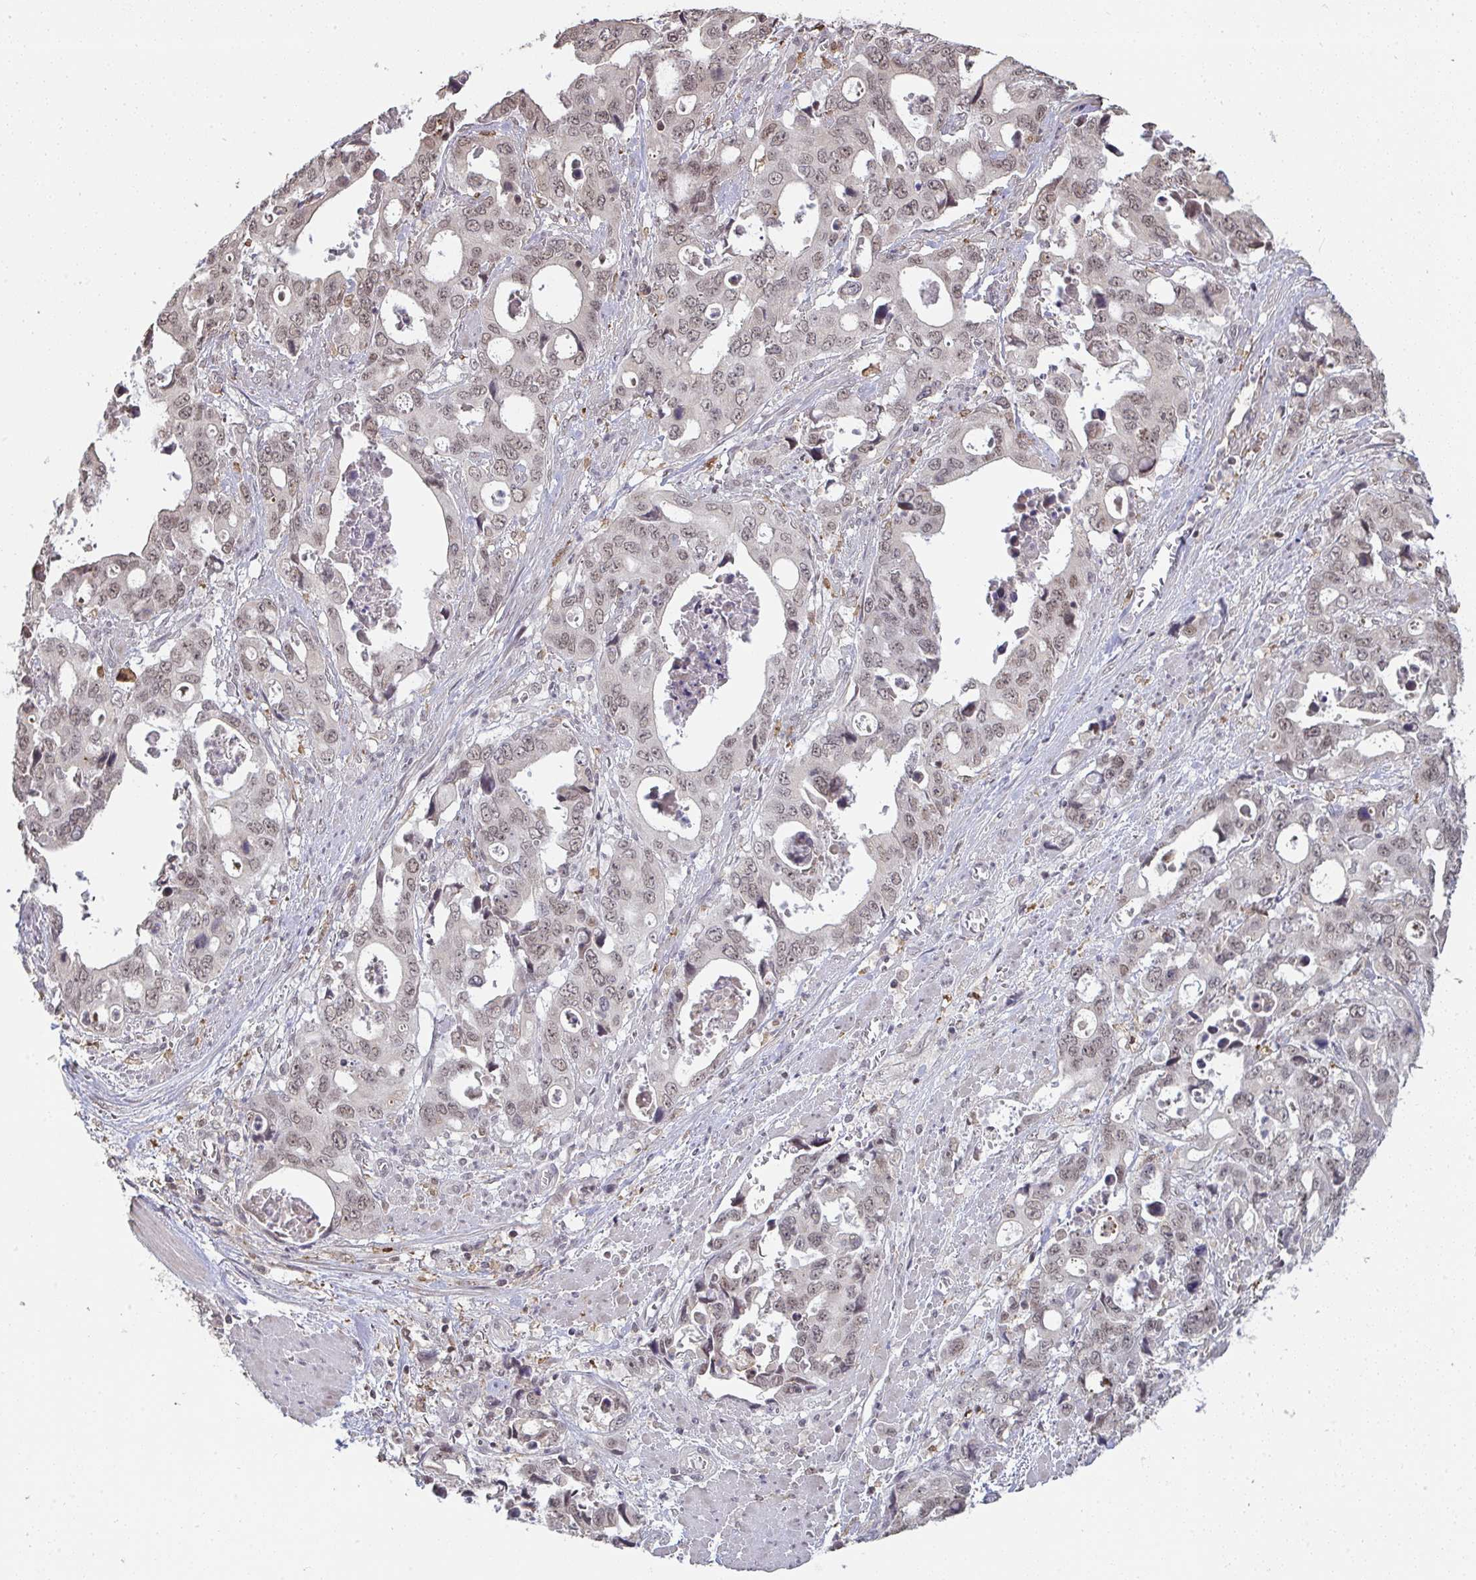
{"staining": {"intensity": "weak", "quantity": ">75%", "location": "nuclear"}, "tissue": "stomach cancer", "cell_type": "Tumor cells", "image_type": "cancer", "snomed": [{"axis": "morphology", "description": "Adenocarcinoma, NOS"}, {"axis": "topography", "description": "Stomach, upper"}], "caption": "Immunohistochemical staining of human stomach cancer demonstrates low levels of weak nuclear protein positivity in about >75% of tumor cells.", "gene": "SAP30", "patient": {"sex": "male", "age": 74}}